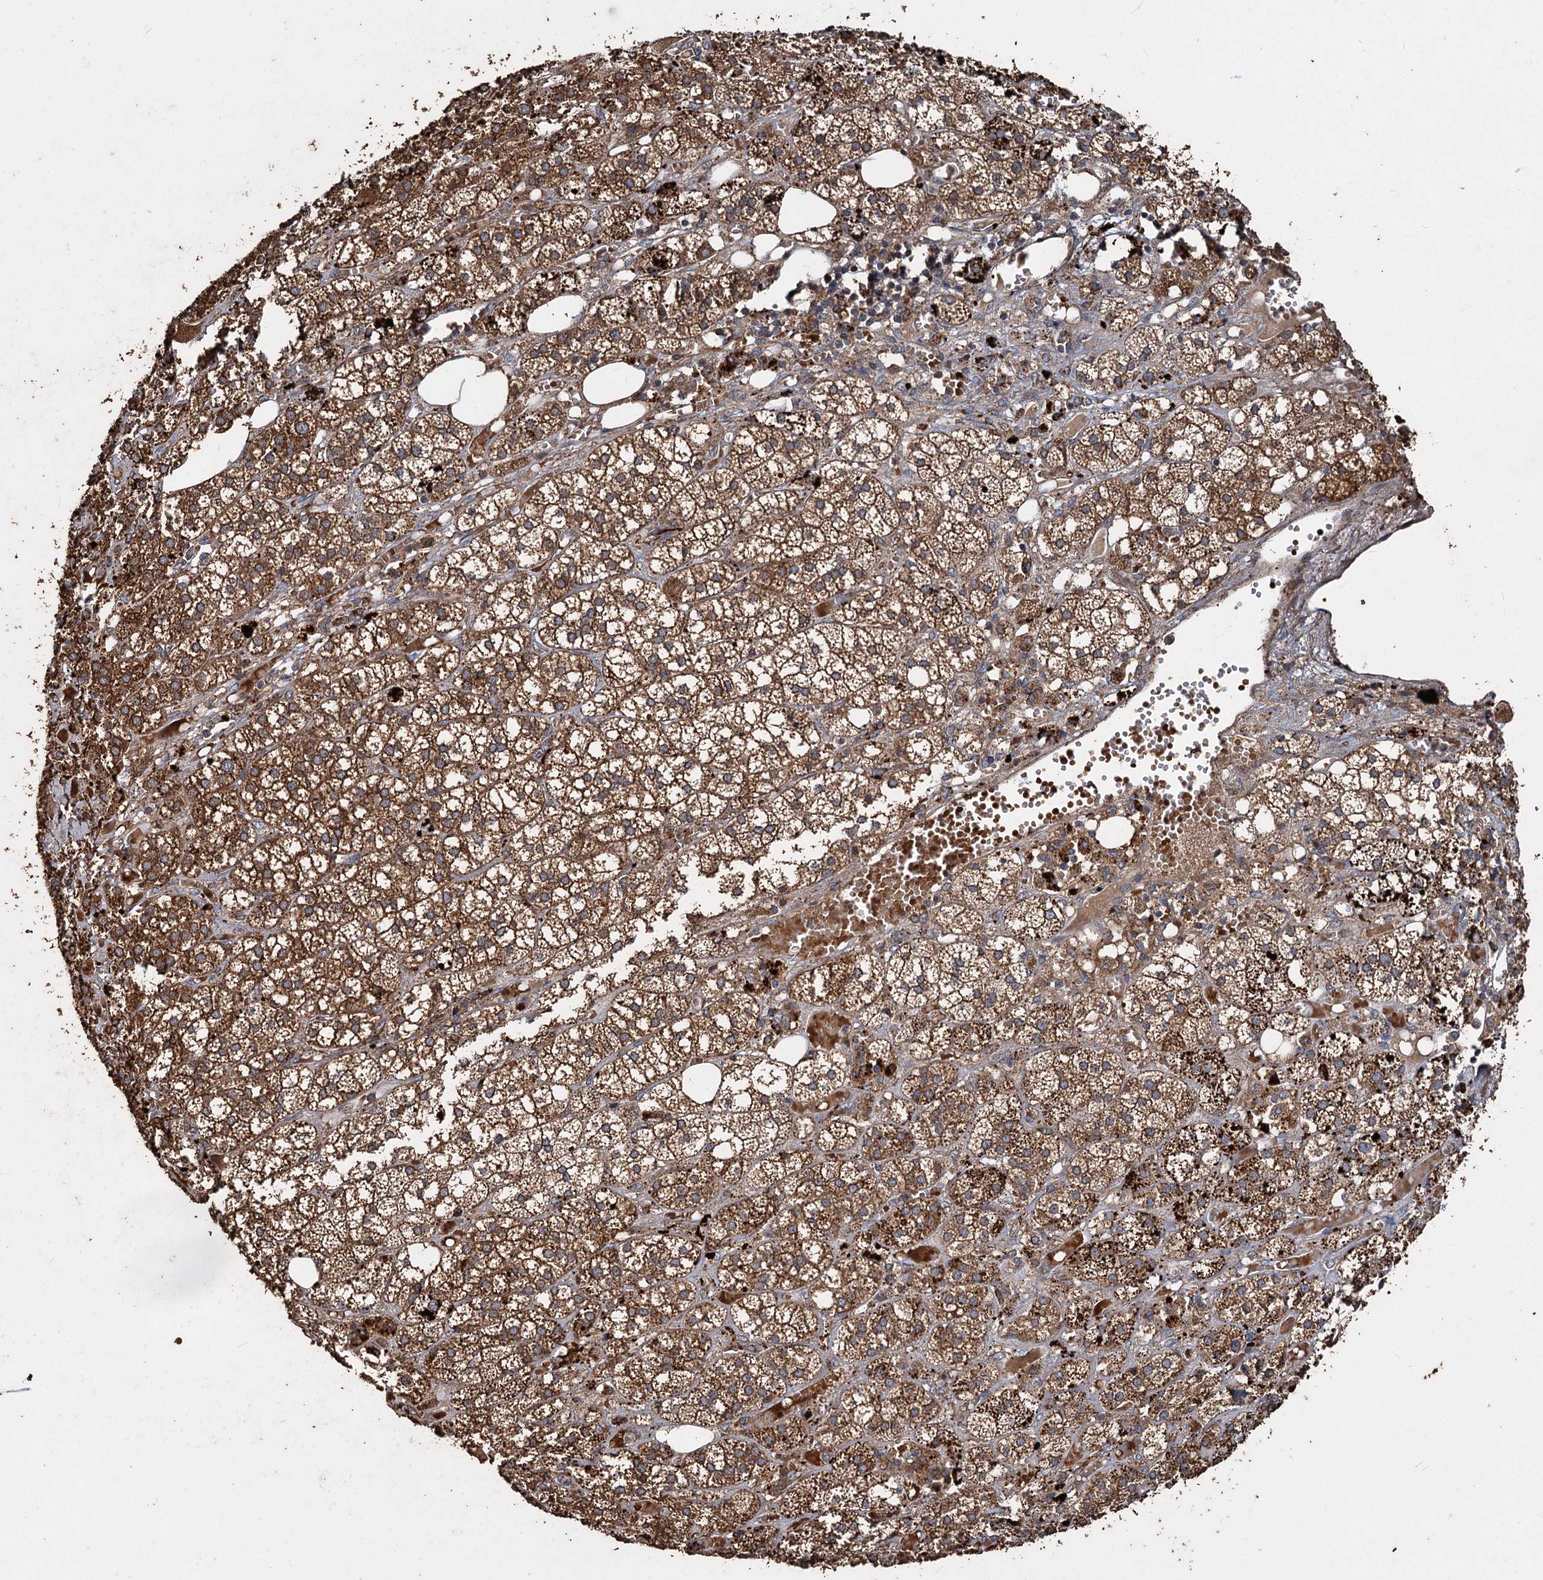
{"staining": {"intensity": "strong", "quantity": ">75%", "location": "cytoplasmic/membranous"}, "tissue": "adrenal gland", "cell_type": "Glandular cells", "image_type": "normal", "snomed": [{"axis": "morphology", "description": "Normal tissue, NOS"}, {"axis": "topography", "description": "Adrenal gland"}], "caption": "The immunohistochemical stain labels strong cytoplasmic/membranous expression in glandular cells of normal adrenal gland. Nuclei are stained in blue.", "gene": "NOTCH2NLA", "patient": {"sex": "female", "age": 61}}